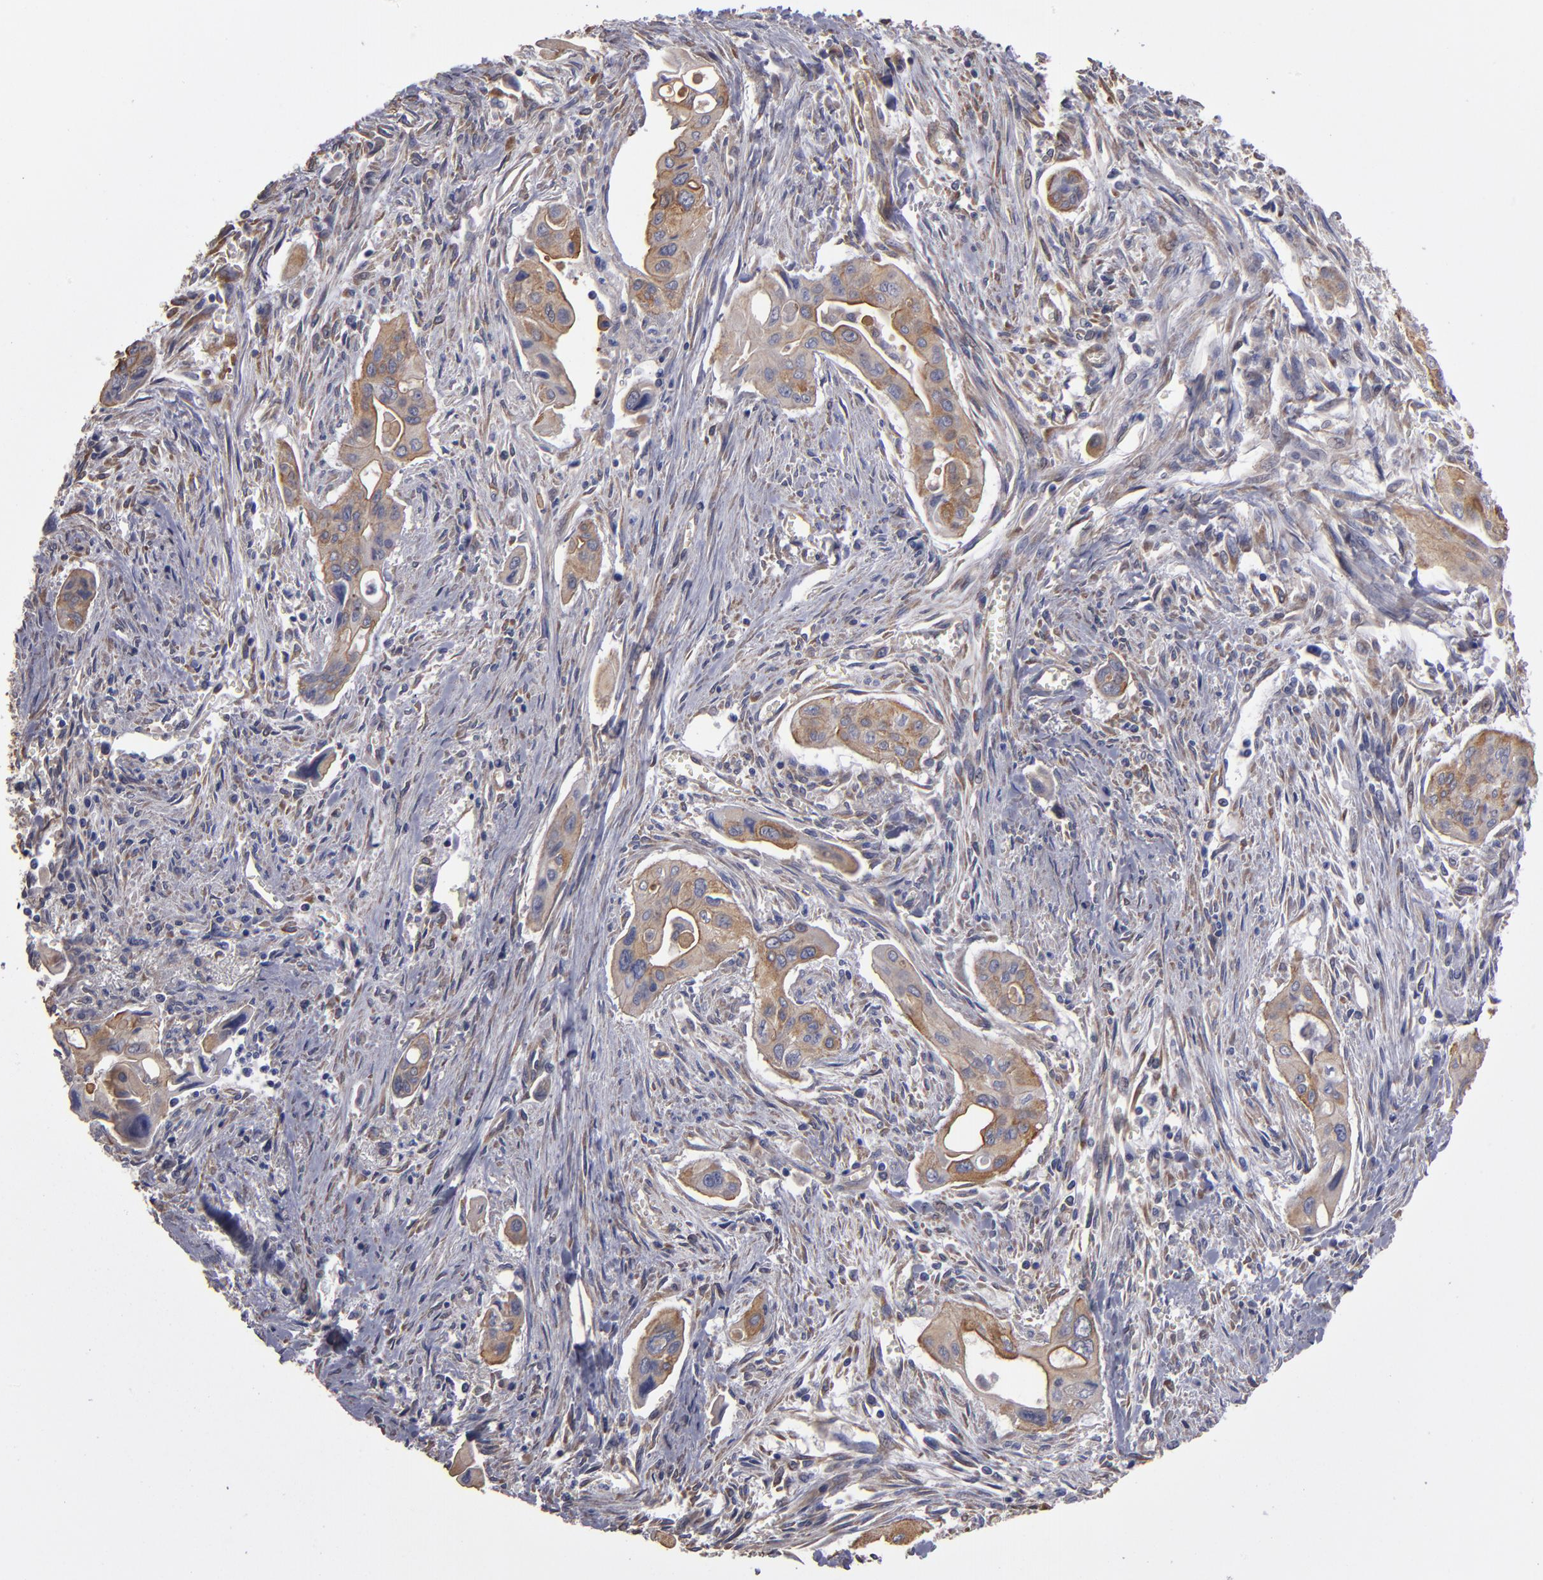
{"staining": {"intensity": "weak", "quantity": ">75%", "location": "cytoplasmic/membranous"}, "tissue": "pancreatic cancer", "cell_type": "Tumor cells", "image_type": "cancer", "snomed": [{"axis": "morphology", "description": "Adenocarcinoma, NOS"}, {"axis": "topography", "description": "Pancreas"}], "caption": "This is a micrograph of immunohistochemistry (IHC) staining of pancreatic cancer, which shows weak staining in the cytoplasmic/membranous of tumor cells.", "gene": "NDRG2", "patient": {"sex": "male", "age": 77}}